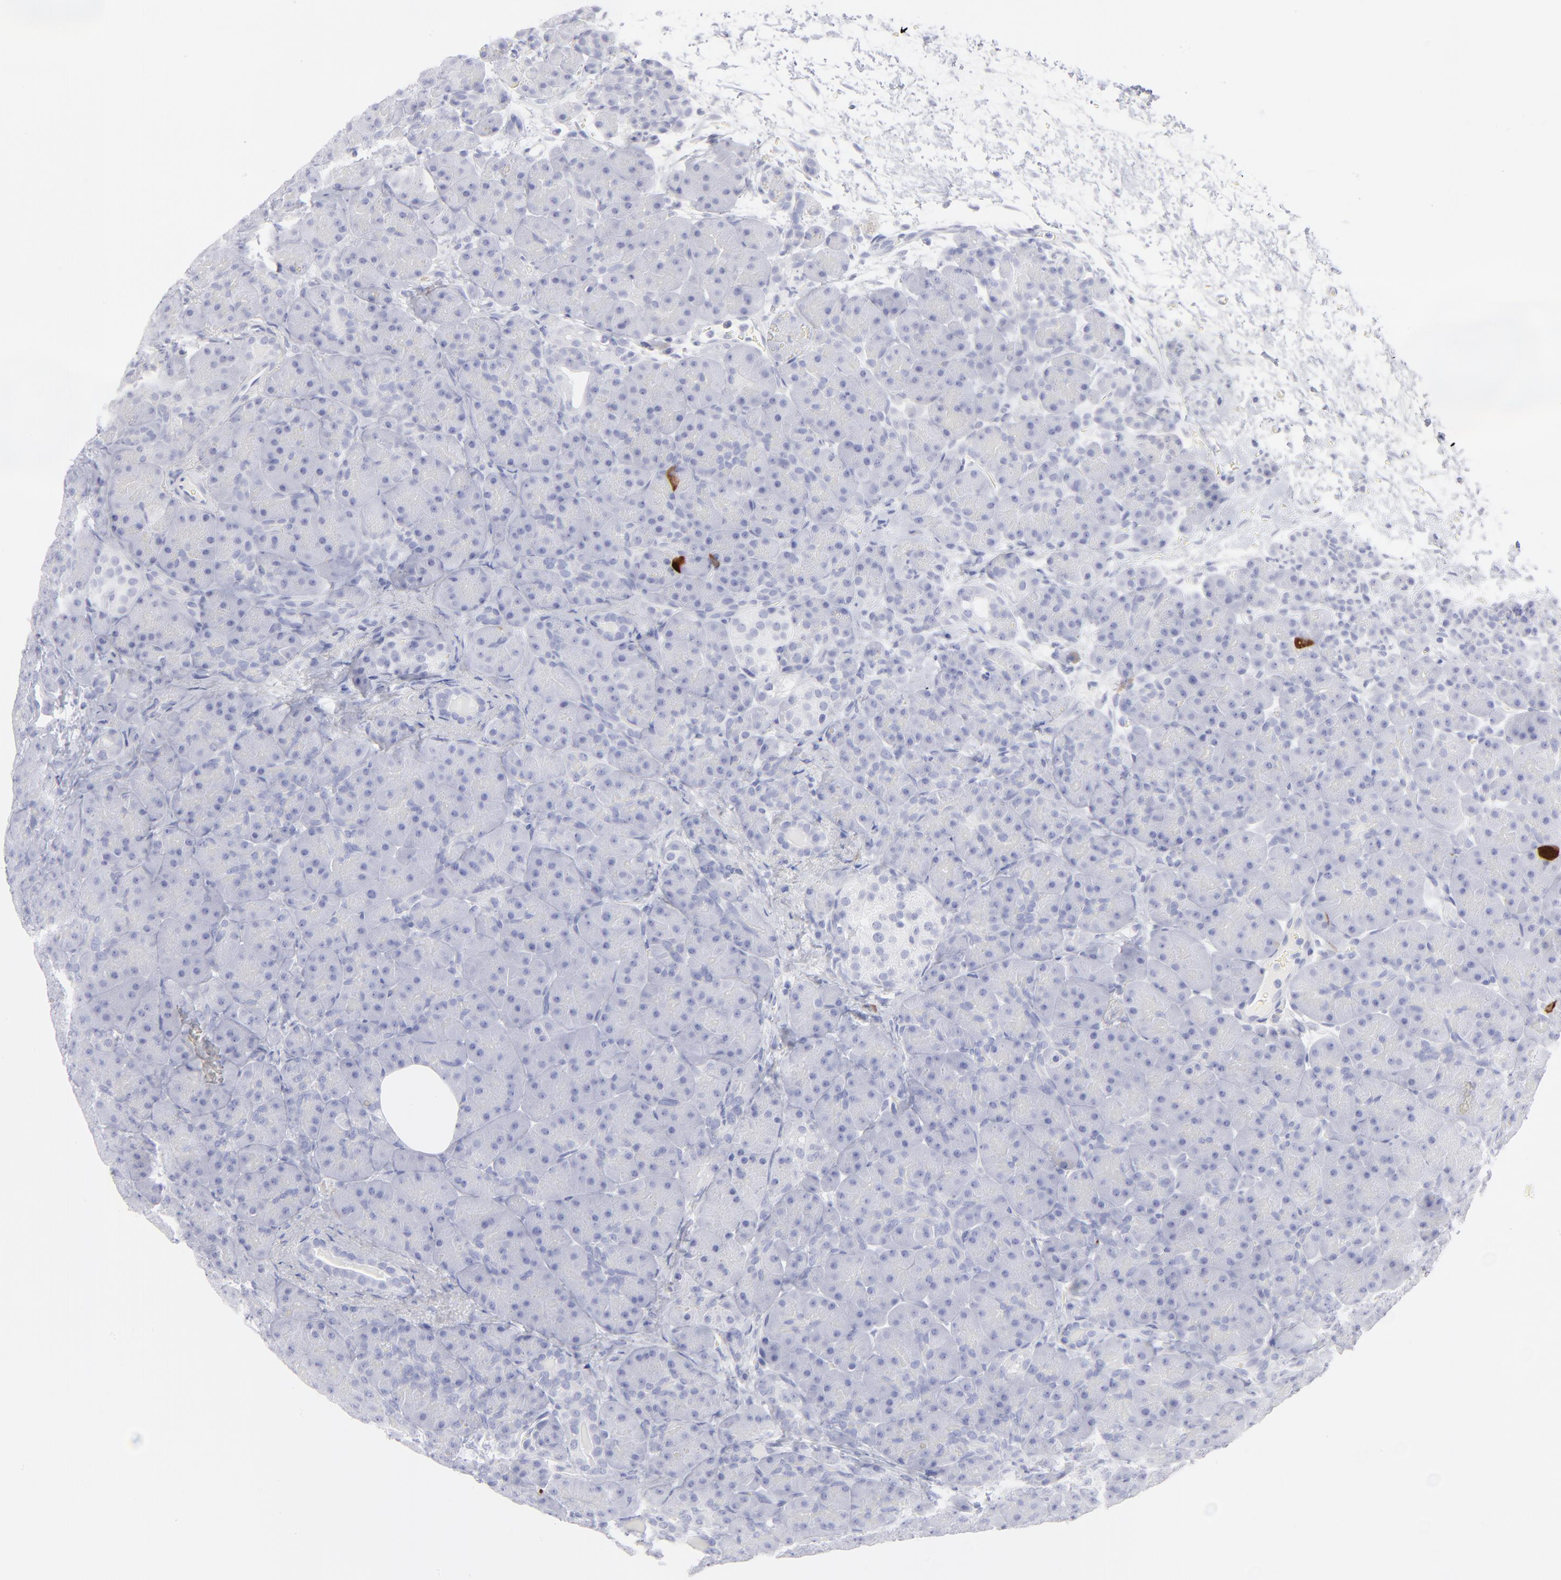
{"staining": {"intensity": "negative", "quantity": "none", "location": "none"}, "tissue": "pancreas", "cell_type": "Exocrine glandular cells", "image_type": "normal", "snomed": [{"axis": "morphology", "description": "Normal tissue, NOS"}, {"axis": "topography", "description": "Pancreas"}], "caption": "Immunohistochemistry micrograph of unremarkable human pancreas stained for a protein (brown), which shows no positivity in exocrine glandular cells.", "gene": "CCNB1", "patient": {"sex": "male", "age": 66}}